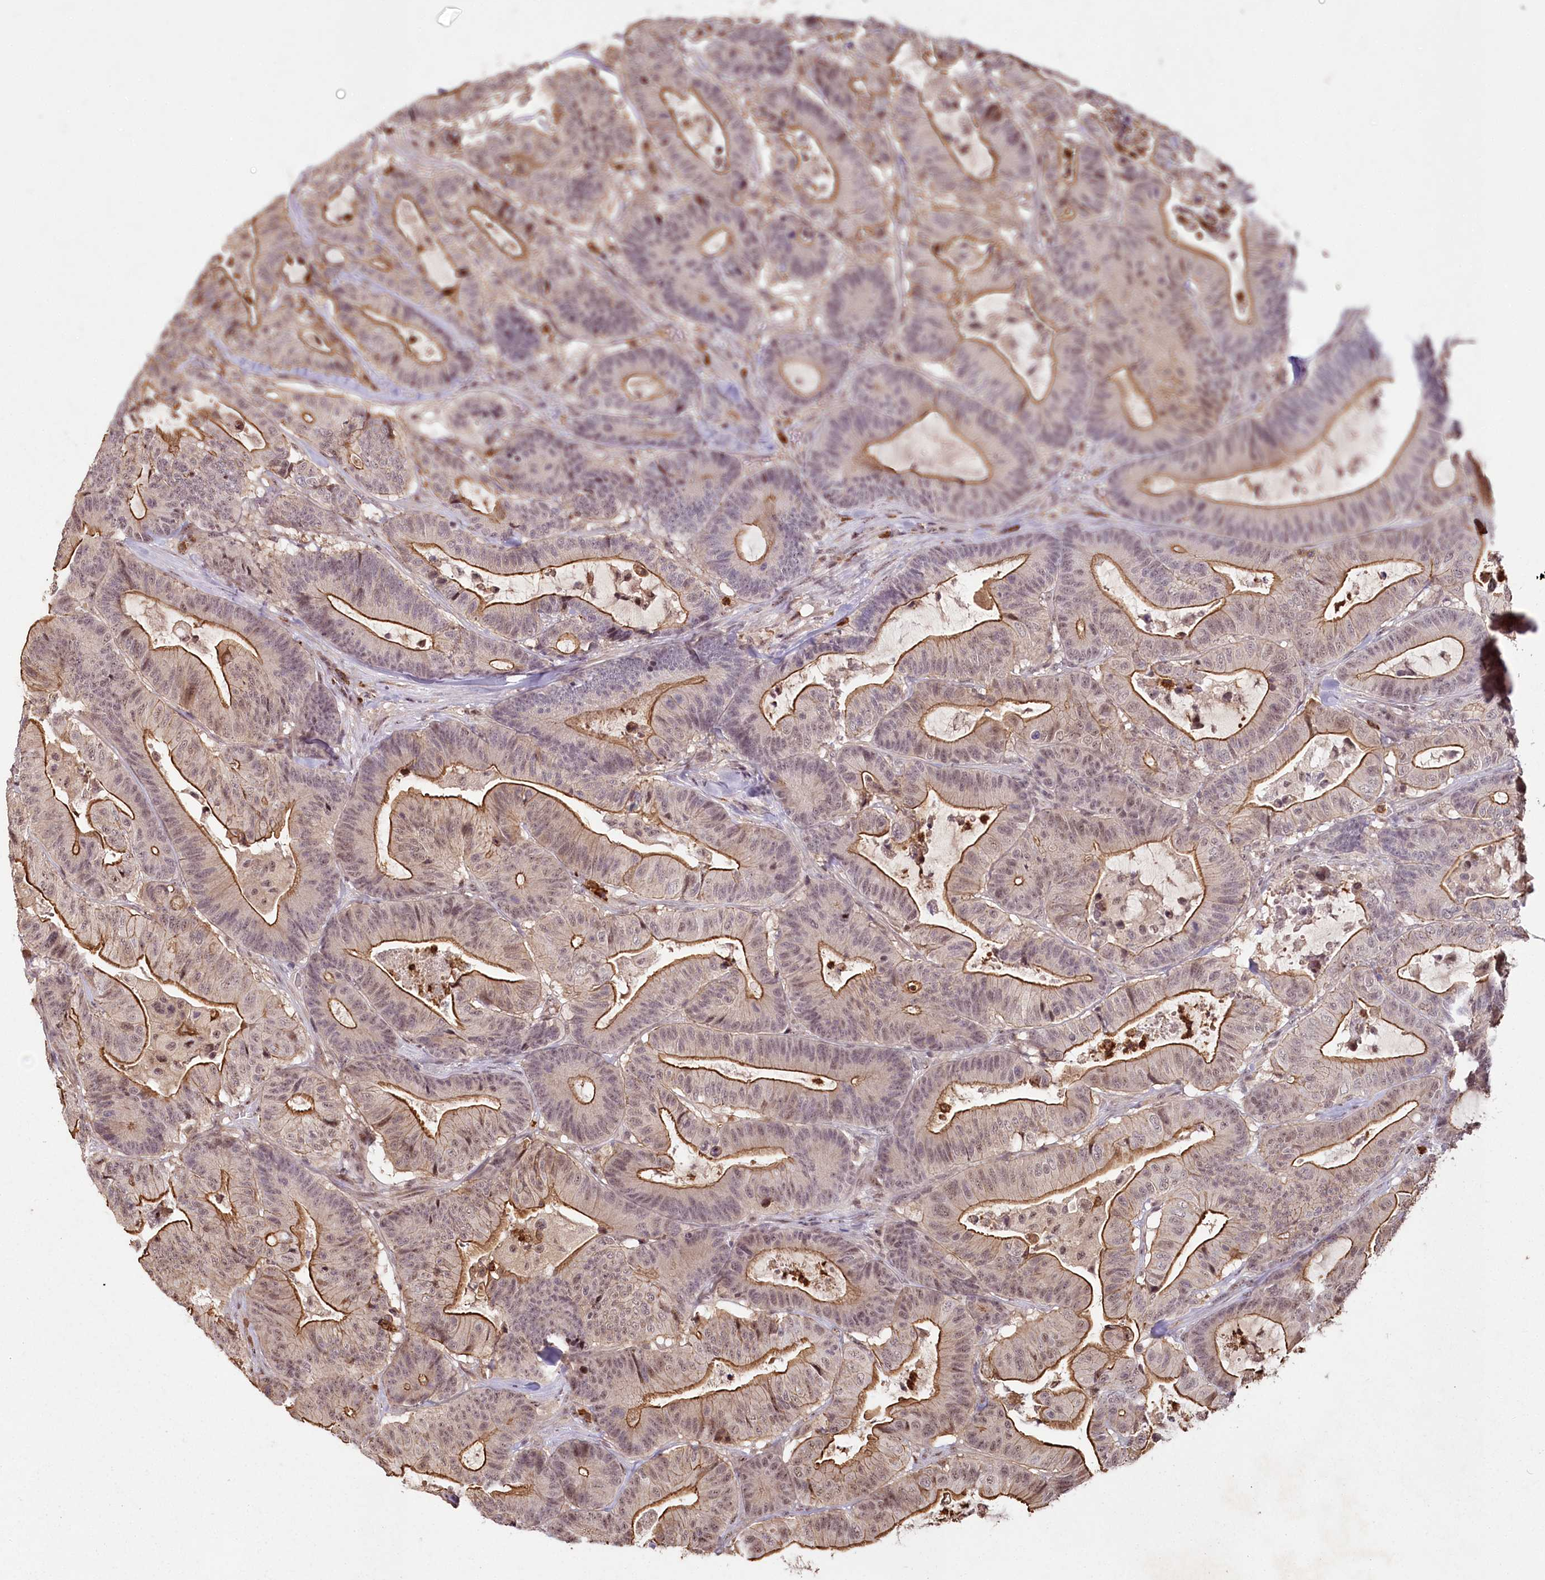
{"staining": {"intensity": "moderate", "quantity": "25%-75%", "location": "cytoplasmic/membranous"}, "tissue": "colorectal cancer", "cell_type": "Tumor cells", "image_type": "cancer", "snomed": [{"axis": "morphology", "description": "Adenocarcinoma, NOS"}, {"axis": "topography", "description": "Colon"}], "caption": "Colorectal cancer tissue shows moderate cytoplasmic/membranous expression in about 25%-75% of tumor cells (DAB IHC with brightfield microscopy, high magnification).", "gene": "PYROXD1", "patient": {"sex": "female", "age": 84}}